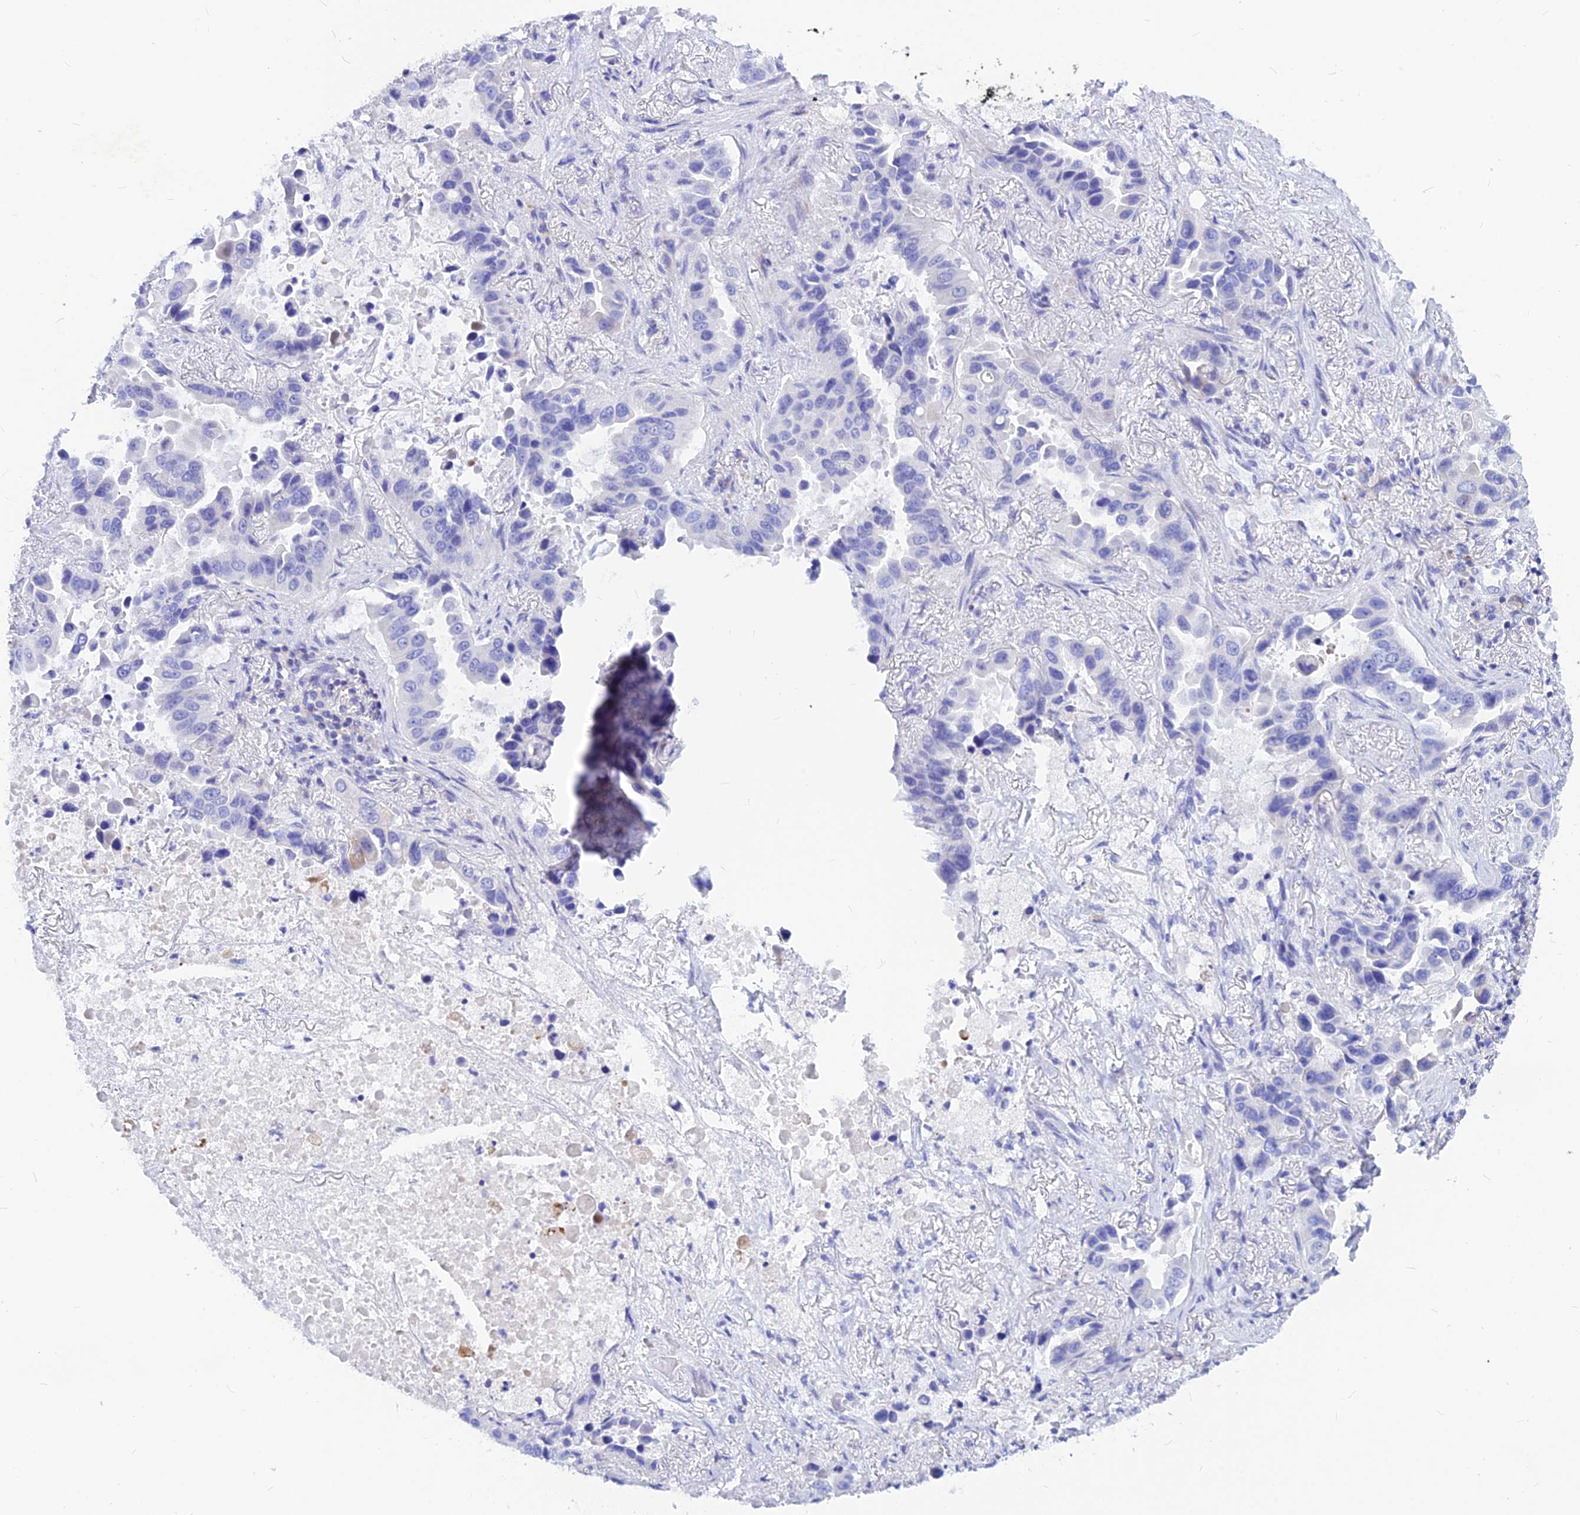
{"staining": {"intensity": "negative", "quantity": "none", "location": "none"}, "tissue": "lung cancer", "cell_type": "Tumor cells", "image_type": "cancer", "snomed": [{"axis": "morphology", "description": "Adenocarcinoma, NOS"}, {"axis": "topography", "description": "Lung"}], "caption": "High magnification brightfield microscopy of lung cancer (adenocarcinoma) stained with DAB (3,3'-diaminobenzidine) (brown) and counterstained with hematoxylin (blue): tumor cells show no significant expression. (Brightfield microscopy of DAB immunohistochemistry (IHC) at high magnification).", "gene": "CNOT6", "patient": {"sex": "male", "age": 64}}